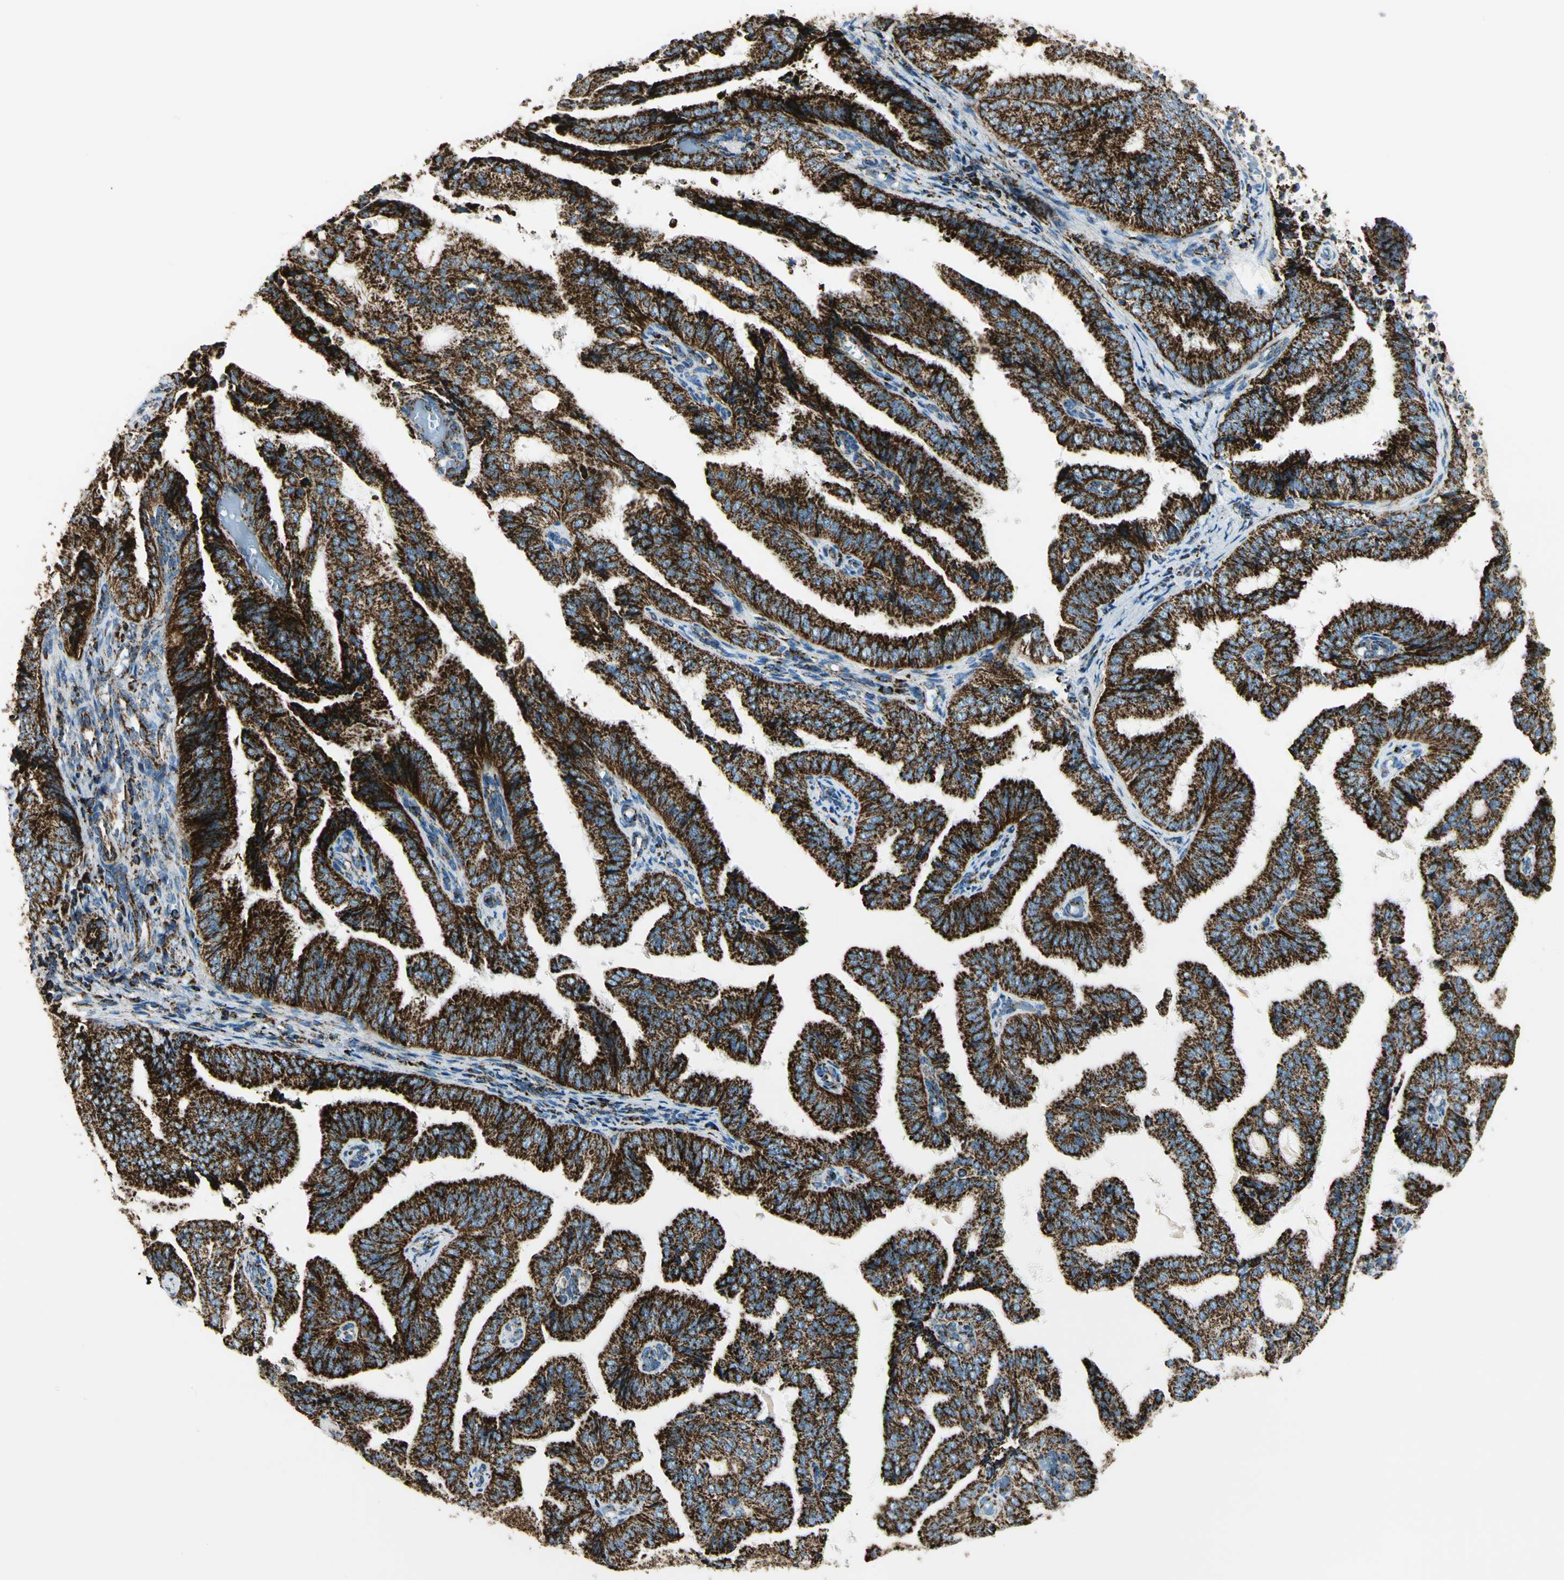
{"staining": {"intensity": "strong", "quantity": ">75%", "location": "cytoplasmic/membranous"}, "tissue": "endometrial cancer", "cell_type": "Tumor cells", "image_type": "cancer", "snomed": [{"axis": "morphology", "description": "Adenocarcinoma, NOS"}, {"axis": "topography", "description": "Endometrium"}], "caption": "A brown stain shows strong cytoplasmic/membranous expression of a protein in endometrial cancer tumor cells.", "gene": "ME2", "patient": {"sex": "female", "age": 58}}